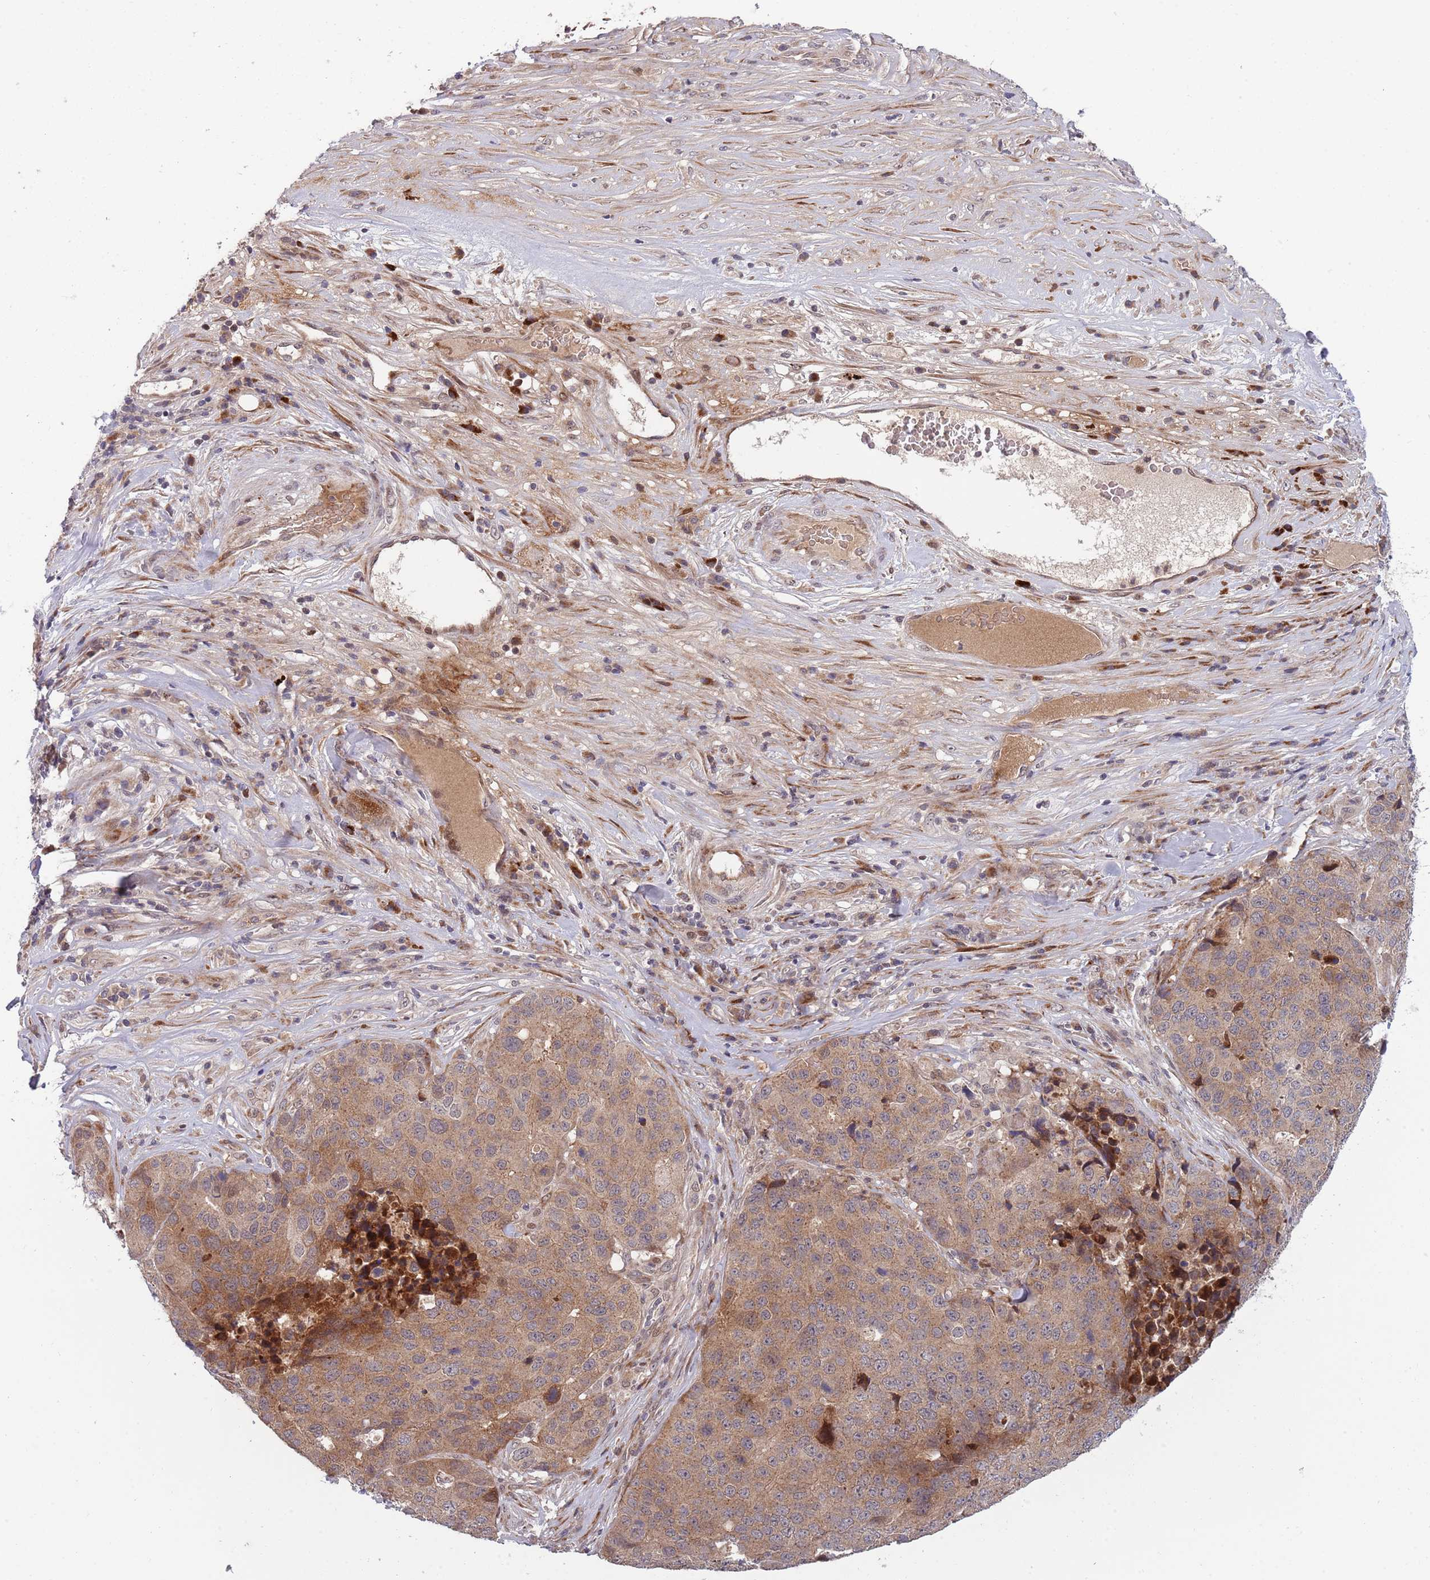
{"staining": {"intensity": "moderate", "quantity": ">75%", "location": "cytoplasmic/membranous"}, "tissue": "stomach cancer", "cell_type": "Tumor cells", "image_type": "cancer", "snomed": [{"axis": "morphology", "description": "Adenocarcinoma, NOS"}, {"axis": "topography", "description": "Stomach"}], "caption": "Stomach cancer (adenocarcinoma) stained with a brown dye reveals moderate cytoplasmic/membranous positive positivity in about >75% of tumor cells.", "gene": "NT5DC4", "patient": {"sex": "male", "age": 71}}